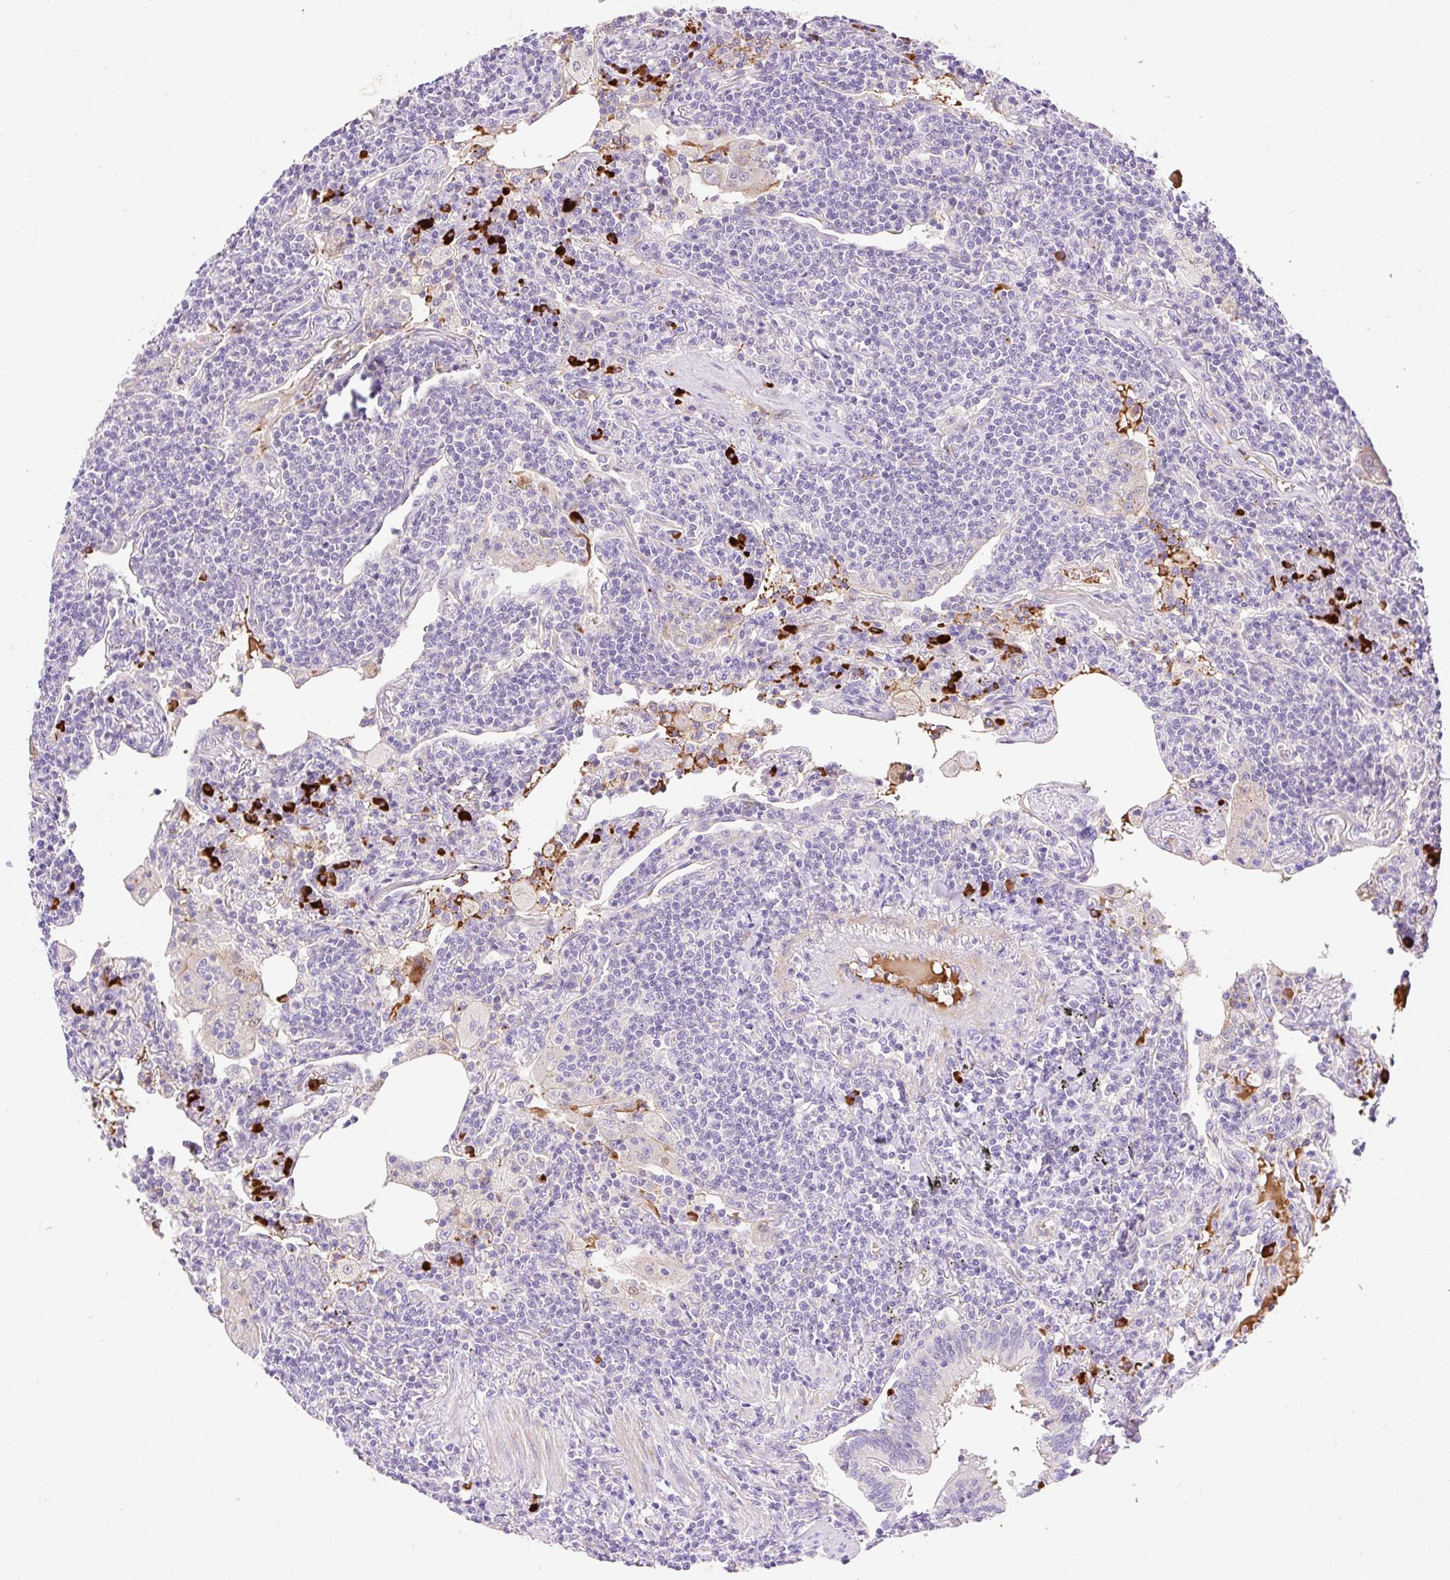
{"staining": {"intensity": "negative", "quantity": "none", "location": "none"}, "tissue": "lymphoma", "cell_type": "Tumor cells", "image_type": "cancer", "snomed": [{"axis": "morphology", "description": "Malignant lymphoma, non-Hodgkin's type, Low grade"}, {"axis": "topography", "description": "Lung"}], "caption": "This micrograph is of lymphoma stained with immunohistochemistry to label a protein in brown with the nuclei are counter-stained blue. There is no staining in tumor cells. The staining was performed using DAB (3,3'-diaminobenzidine) to visualize the protein expression in brown, while the nuclei were stained in blue with hematoxylin (Magnification: 20x).", "gene": "LHFPL5", "patient": {"sex": "female", "age": 71}}